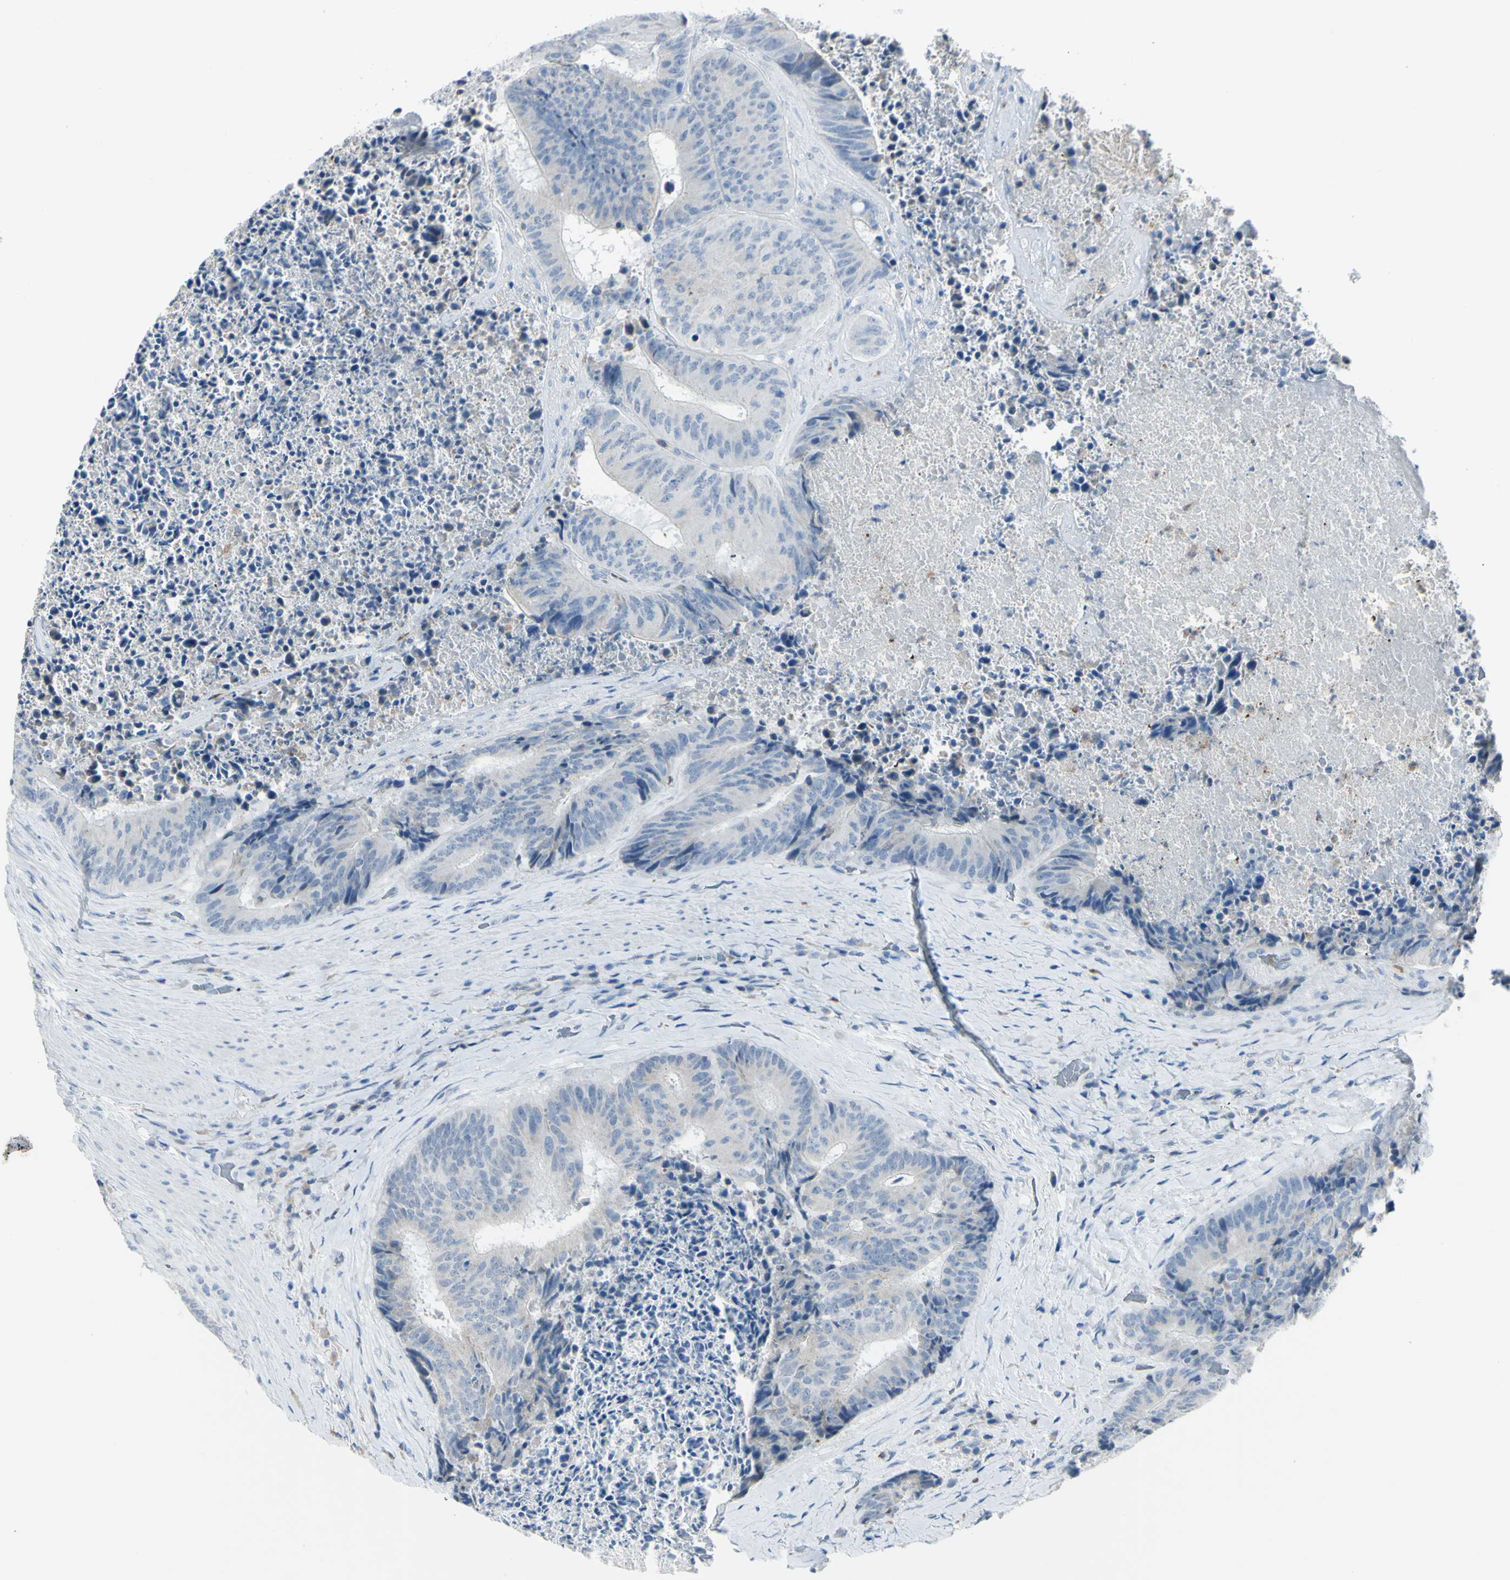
{"staining": {"intensity": "negative", "quantity": "none", "location": "none"}, "tissue": "colorectal cancer", "cell_type": "Tumor cells", "image_type": "cancer", "snomed": [{"axis": "morphology", "description": "Adenocarcinoma, NOS"}, {"axis": "topography", "description": "Rectum"}], "caption": "An image of adenocarcinoma (colorectal) stained for a protein displays no brown staining in tumor cells. The staining is performed using DAB (3,3'-diaminobenzidine) brown chromogen with nuclei counter-stained in using hematoxylin.", "gene": "ZNF557", "patient": {"sex": "male", "age": 72}}